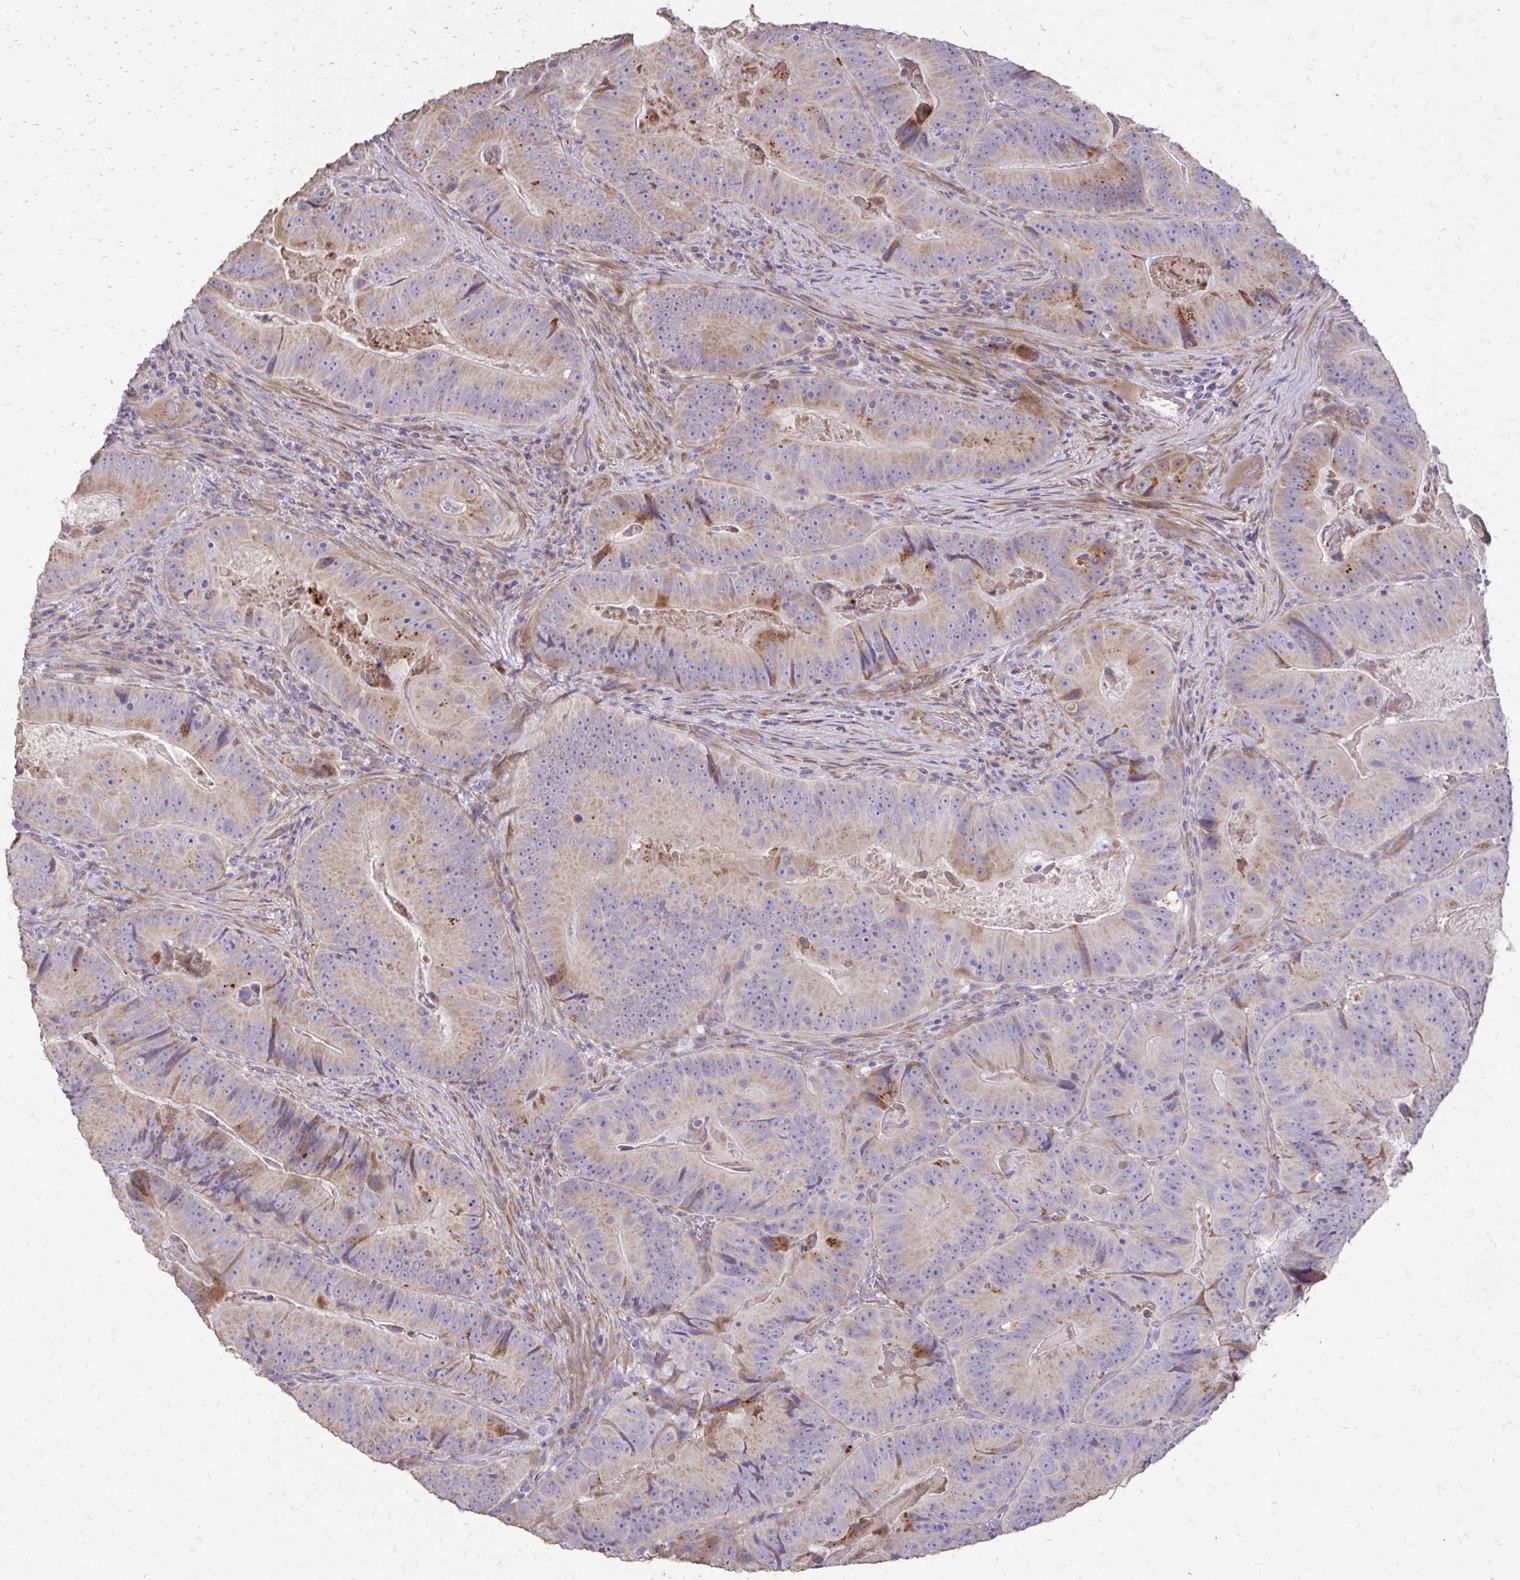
{"staining": {"intensity": "weak", "quantity": ">75%", "location": "cytoplasmic/membranous"}, "tissue": "colorectal cancer", "cell_type": "Tumor cells", "image_type": "cancer", "snomed": [{"axis": "morphology", "description": "Adenocarcinoma, NOS"}, {"axis": "topography", "description": "Colon"}], "caption": "The micrograph exhibits immunohistochemical staining of colorectal adenocarcinoma. There is weak cytoplasmic/membranous positivity is seen in approximately >75% of tumor cells.", "gene": "MYORG", "patient": {"sex": "female", "age": 86}}